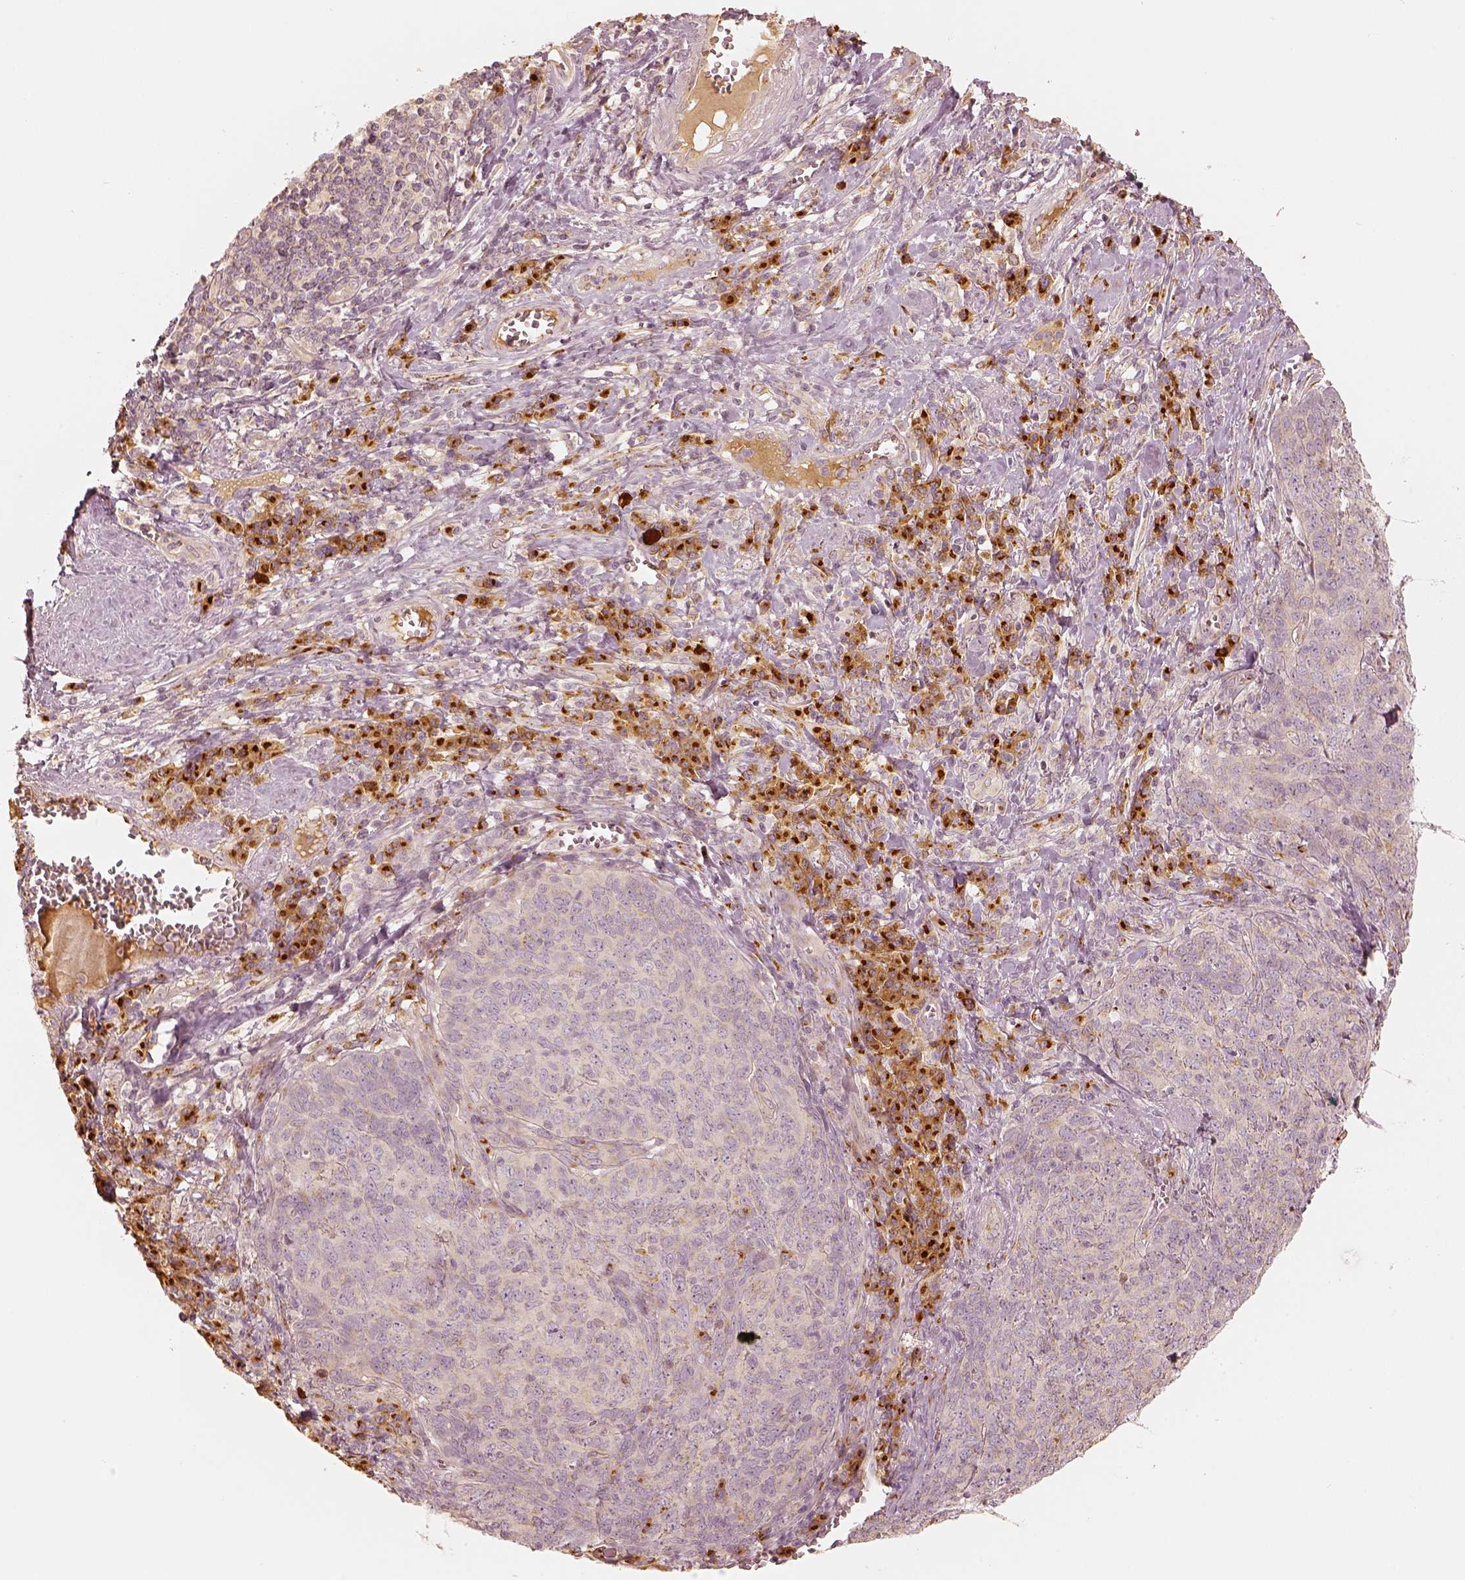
{"staining": {"intensity": "negative", "quantity": "none", "location": "none"}, "tissue": "skin cancer", "cell_type": "Tumor cells", "image_type": "cancer", "snomed": [{"axis": "morphology", "description": "Squamous cell carcinoma, NOS"}, {"axis": "topography", "description": "Skin"}, {"axis": "topography", "description": "Anal"}], "caption": "Tumor cells are negative for protein expression in human skin cancer (squamous cell carcinoma).", "gene": "GORASP2", "patient": {"sex": "female", "age": 51}}